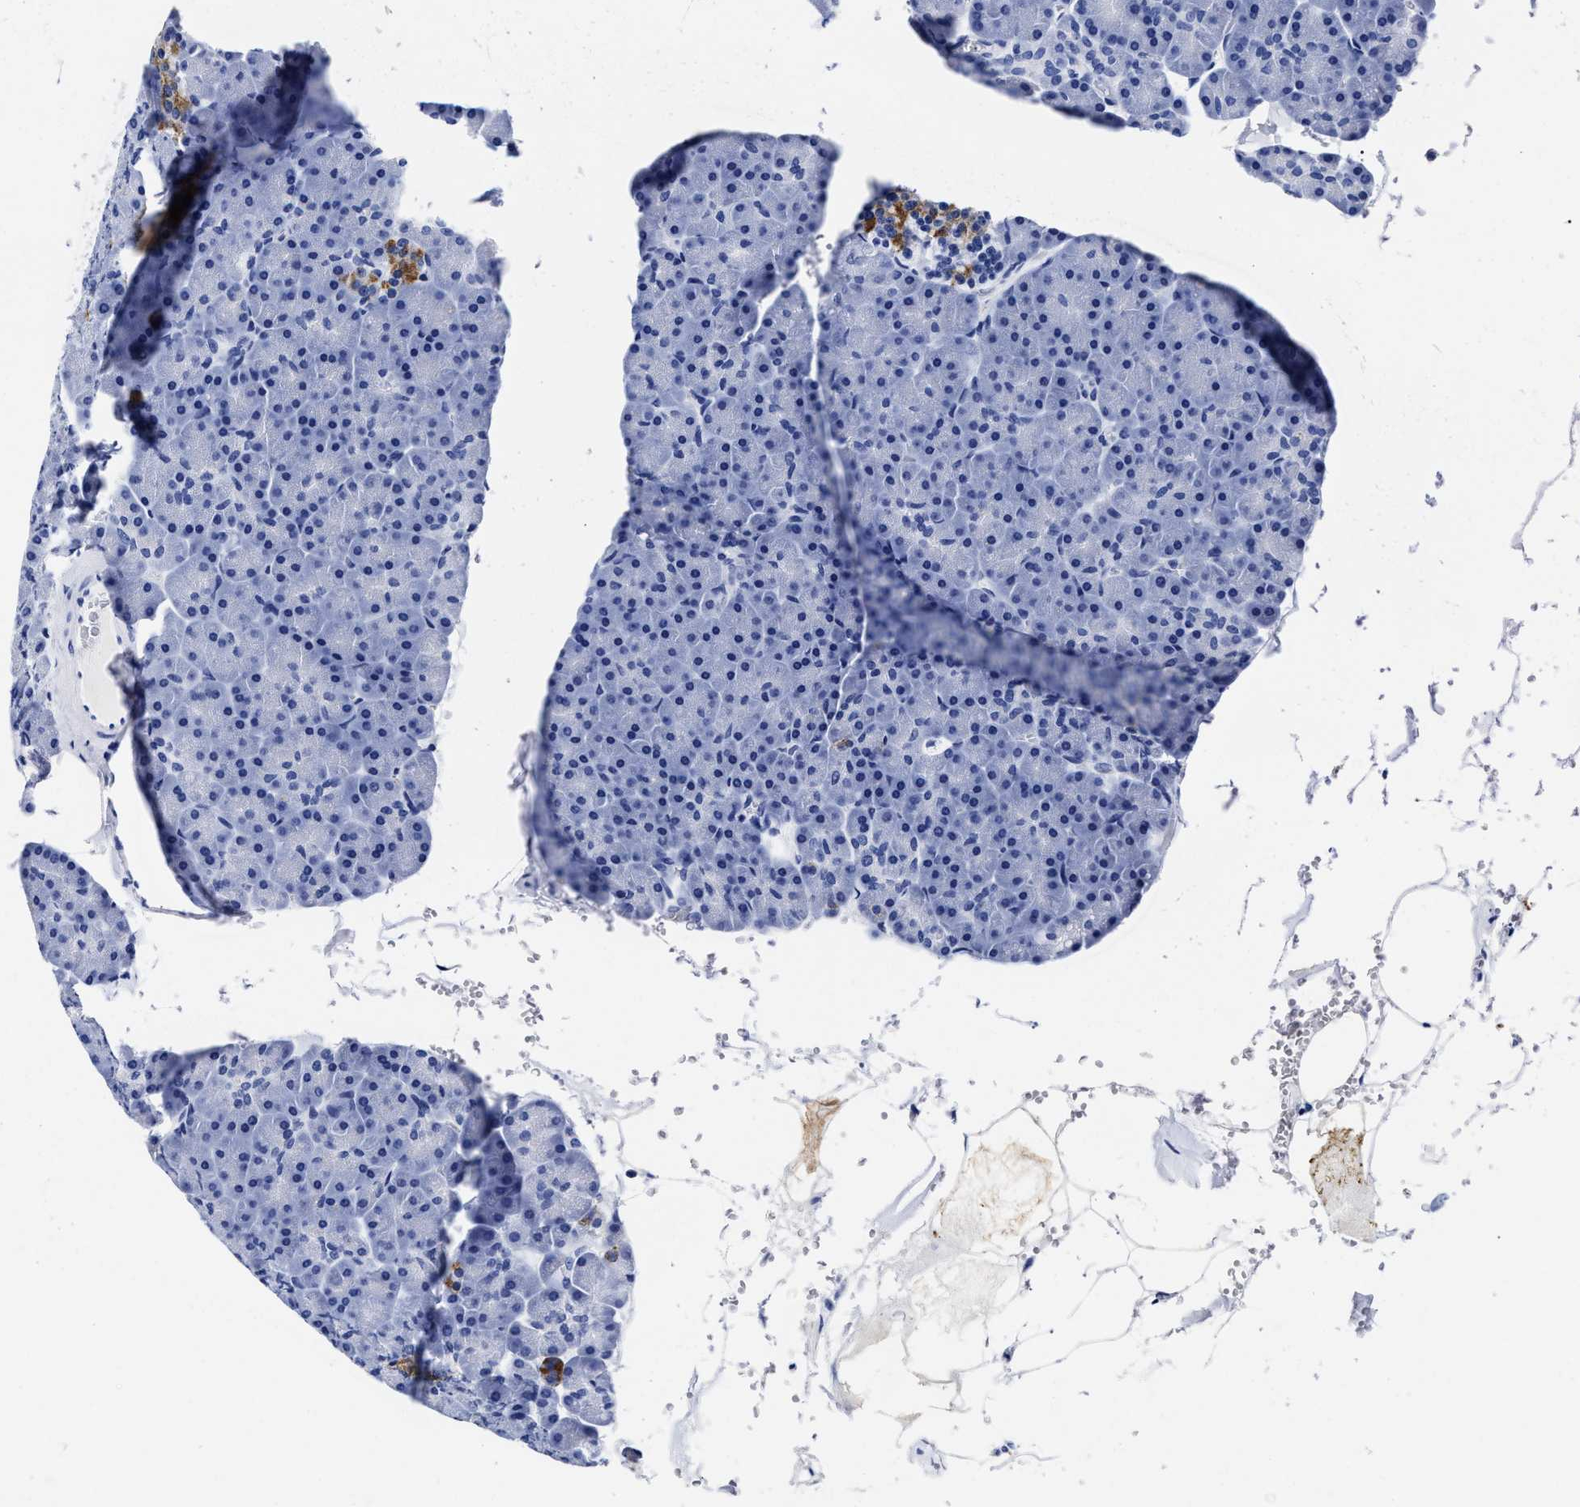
{"staining": {"intensity": "negative", "quantity": "none", "location": "none"}, "tissue": "pancreas", "cell_type": "Exocrine glandular cells", "image_type": "normal", "snomed": [{"axis": "morphology", "description": "Normal tissue, NOS"}, {"axis": "topography", "description": "Pancreas"}], "caption": "Protein analysis of unremarkable pancreas shows no significant staining in exocrine glandular cells.", "gene": "LRRC8E", "patient": {"sex": "male", "age": 35}}